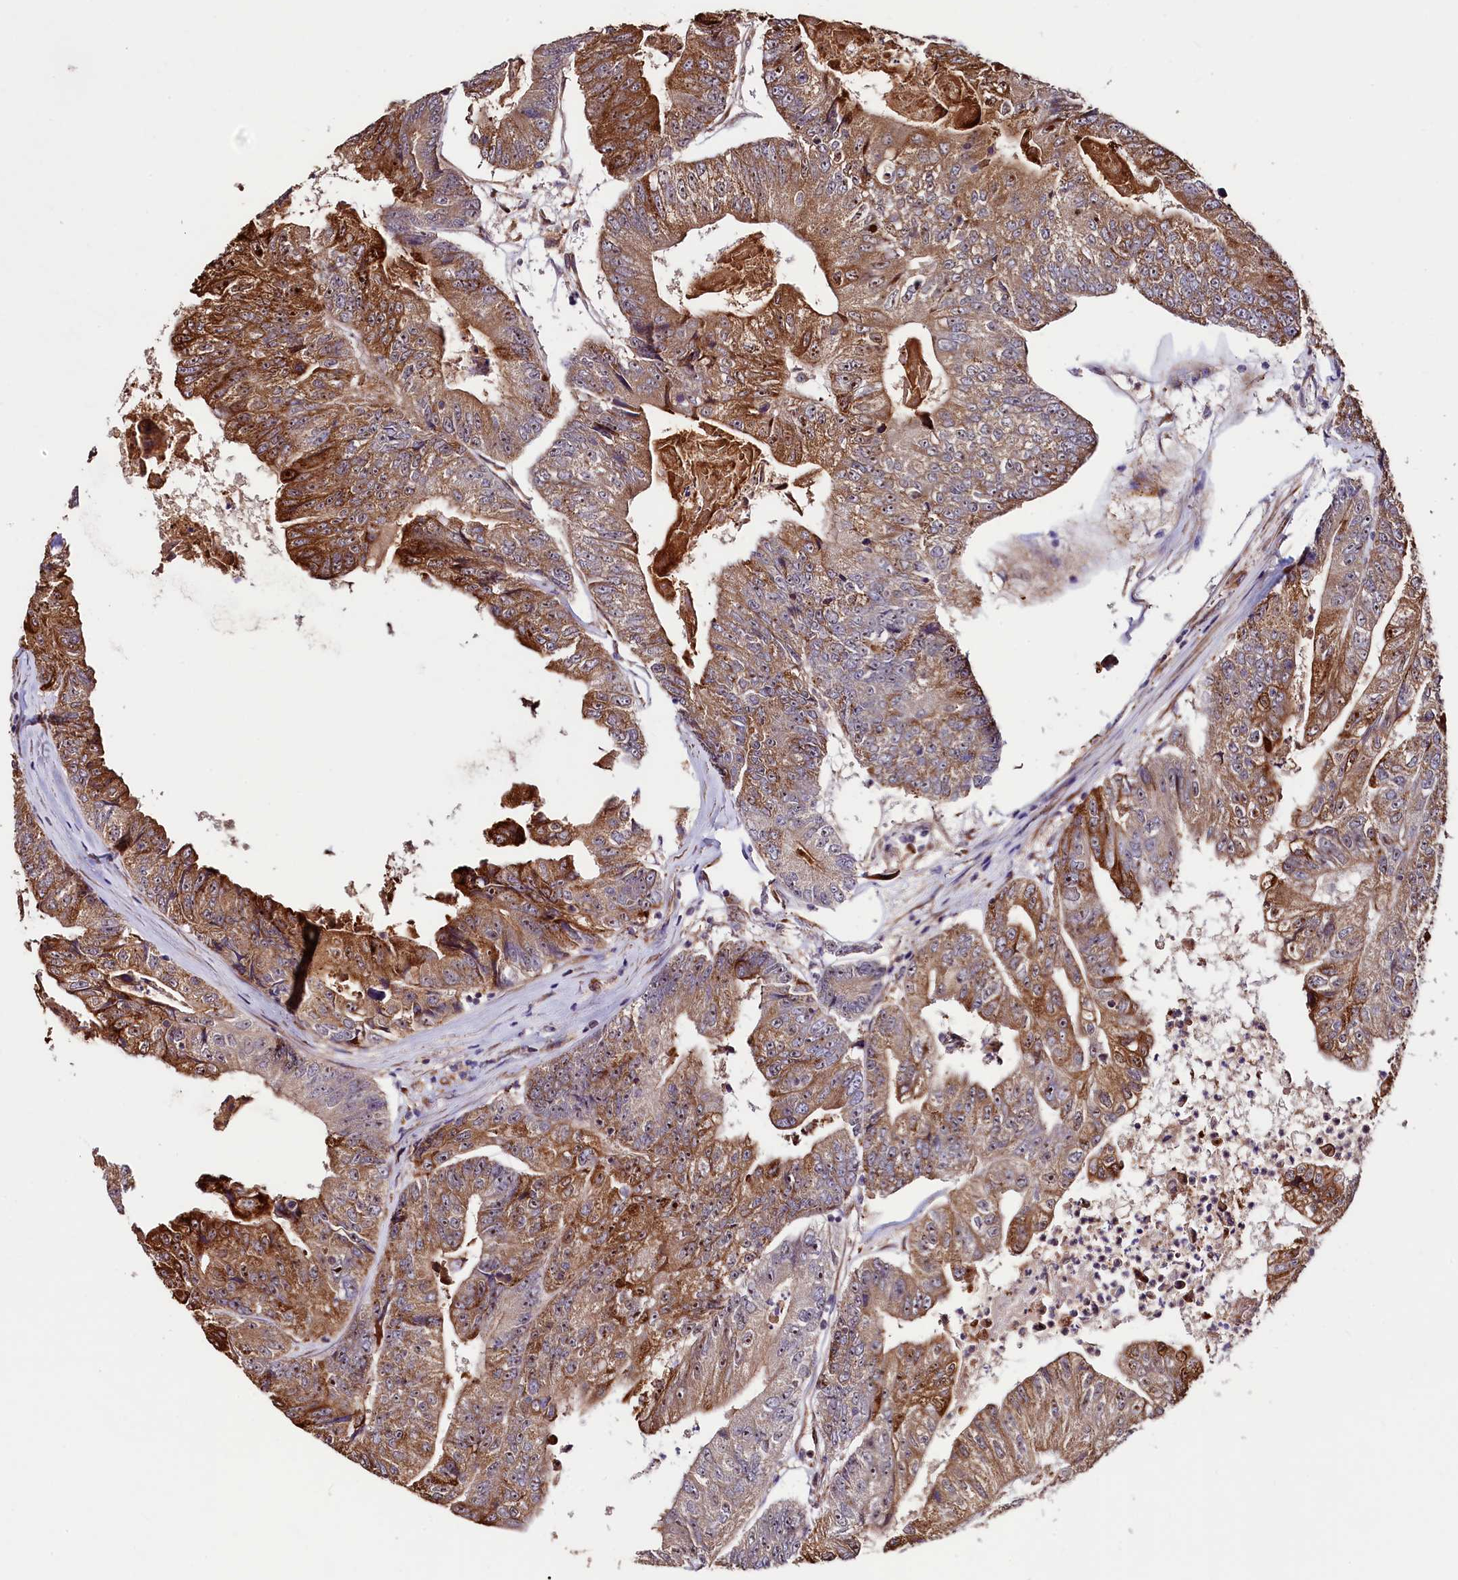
{"staining": {"intensity": "moderate", "quantity": ">75%", "location": "cytoplasmic/membranous"}, "tissue": "colorectal cancer", "cell_type": "Tumor cells", "image_type": "cancer", "snomed": [{"axis": "morphology", "description": "Adenocarcinoma, NOS"}, {"axis": "topography", "description": "Colon"}], "caption": "An image of colorectal cancer (adenocarcinoma) stained for a protein shows moderate cytoplasmic/membranous brown staining in tumor cells.", "gene": "C5orf15", "patient": {"sex": "female", "age": 67}}